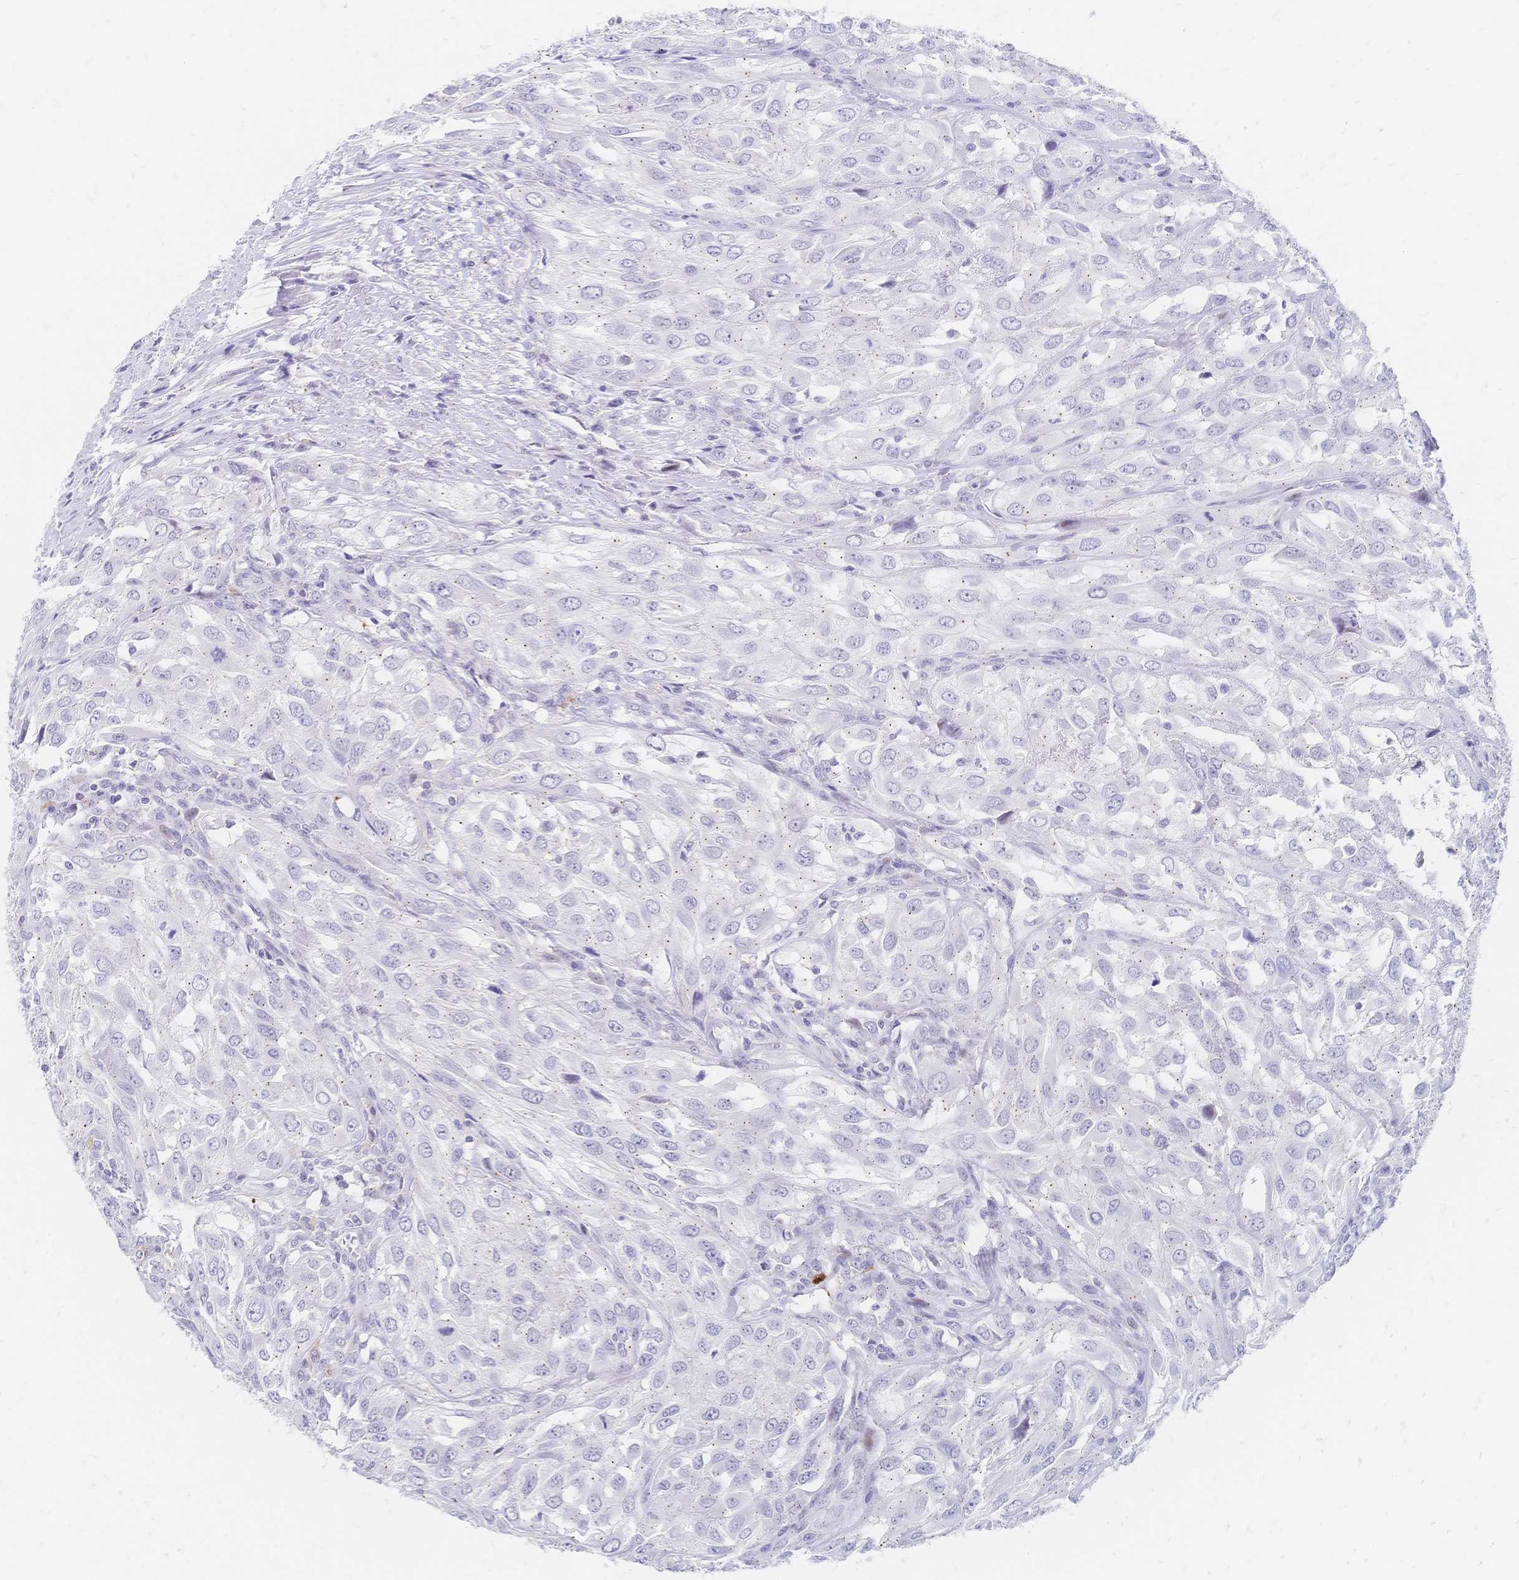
{"staining": {"intensity": "negative", "quantity": "none", "location": "none"}, "tissue": "urothelial cancer", "cell_type": "Tumor cells", "image_type": "cancer", "snomed": [{"axis": "morphology", "description": "Urothelial carcinoma, High grade"}, {"axis": "topography", "description": "Urinary bladder"}], "caption": "The immunohistochemistry (IHC) image has no significant staining in tumor cells of urothelial cancer tissue.", "gene": "PSORS1C2", "patient": {"sex": "male", "age": 67}}